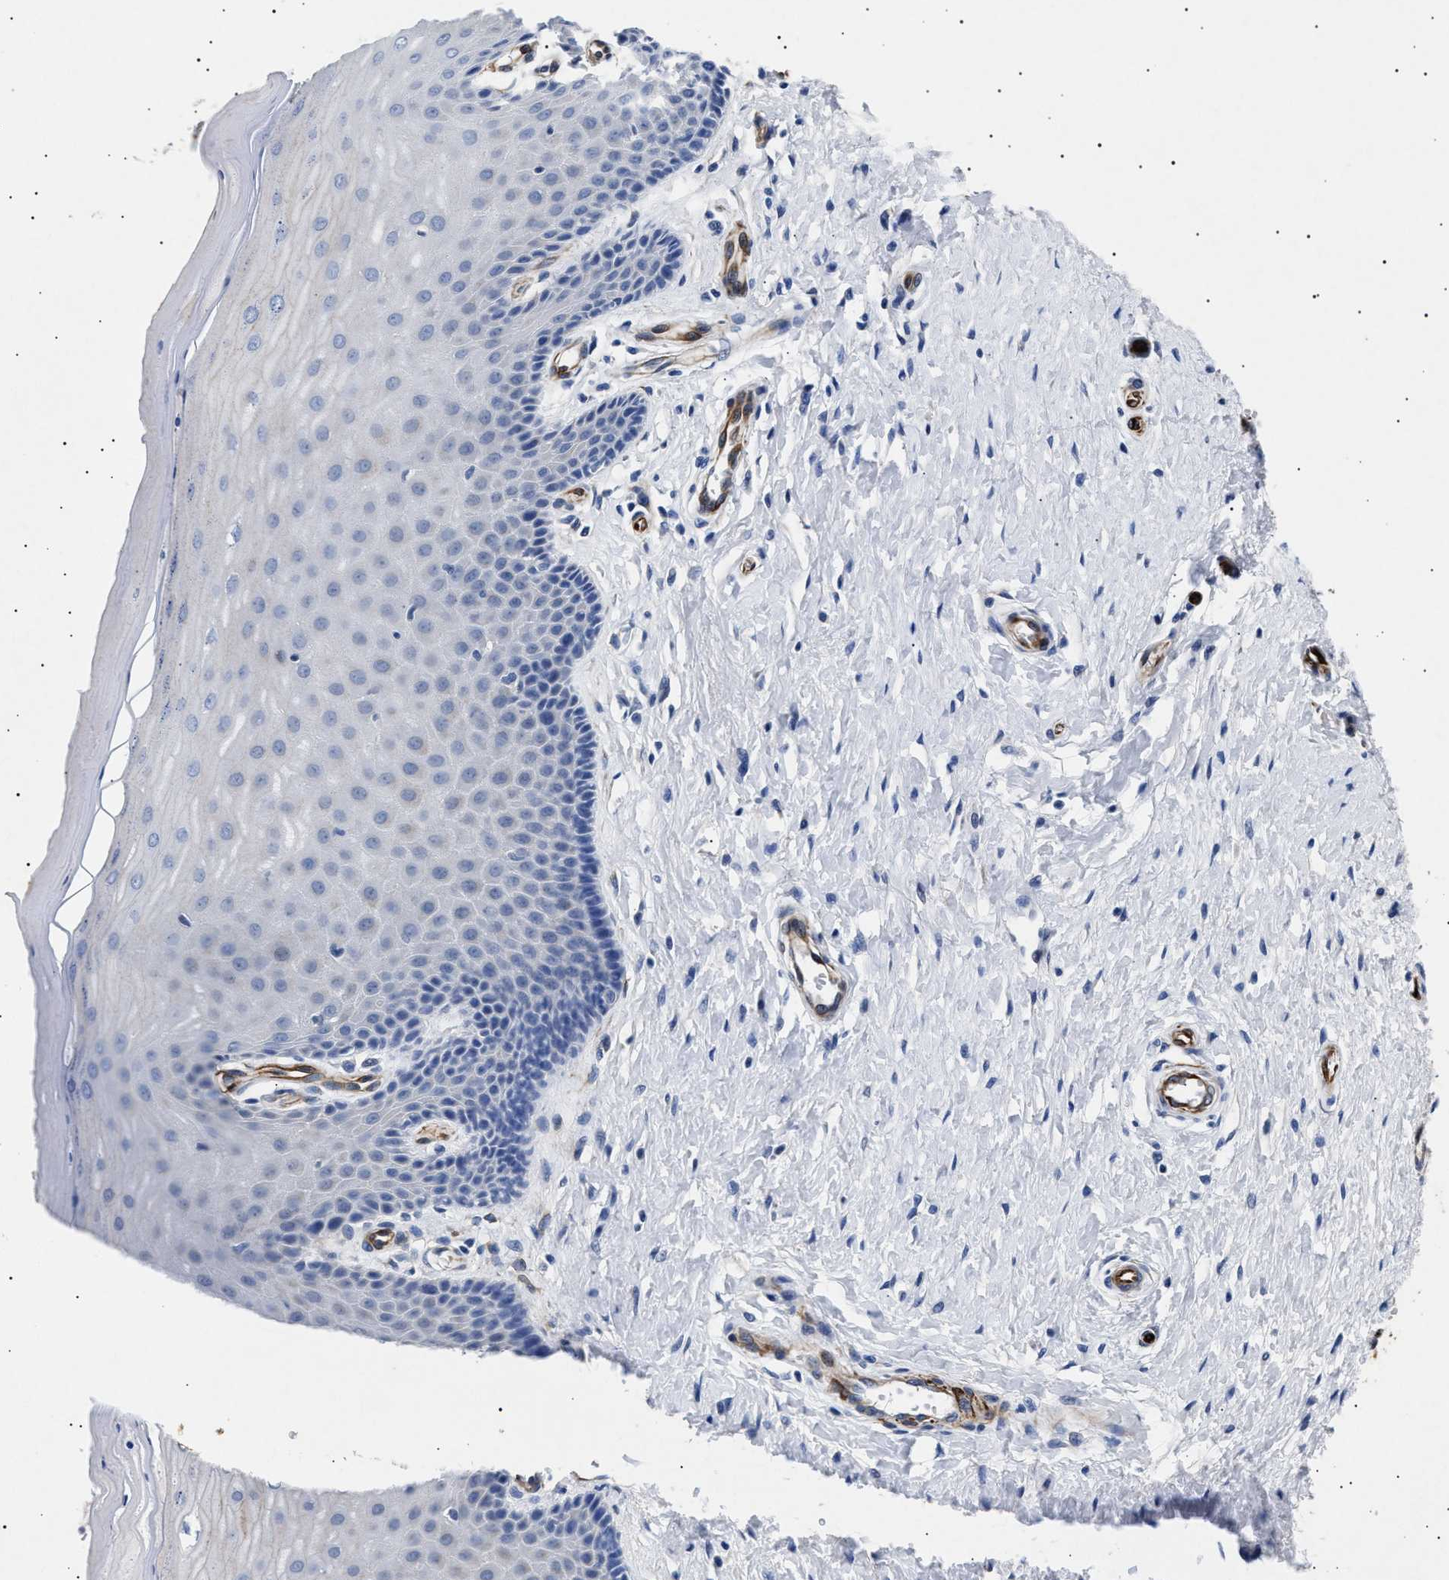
{"staining": {"intensity": "negative", "quantity": "none", "location": "none"}, "tissue": "cervix", "cell_type": "Glandular cells", "image_type": "normal", "snomed": [{"axis": "morphology", "description": "Normal tissue, NOS"}, {"axis": "topography", "description": "Cervix"}], "caption": "Normal cervix was stained to show a protein in brown. There is no significant expression in glandular cells. (Brightfield microscopy of DAB (3,3'-diaminobenzidine) IHC at high magnification).", "gene": "OLFML2A", "patient": {"sex": "female", "age": 55}}